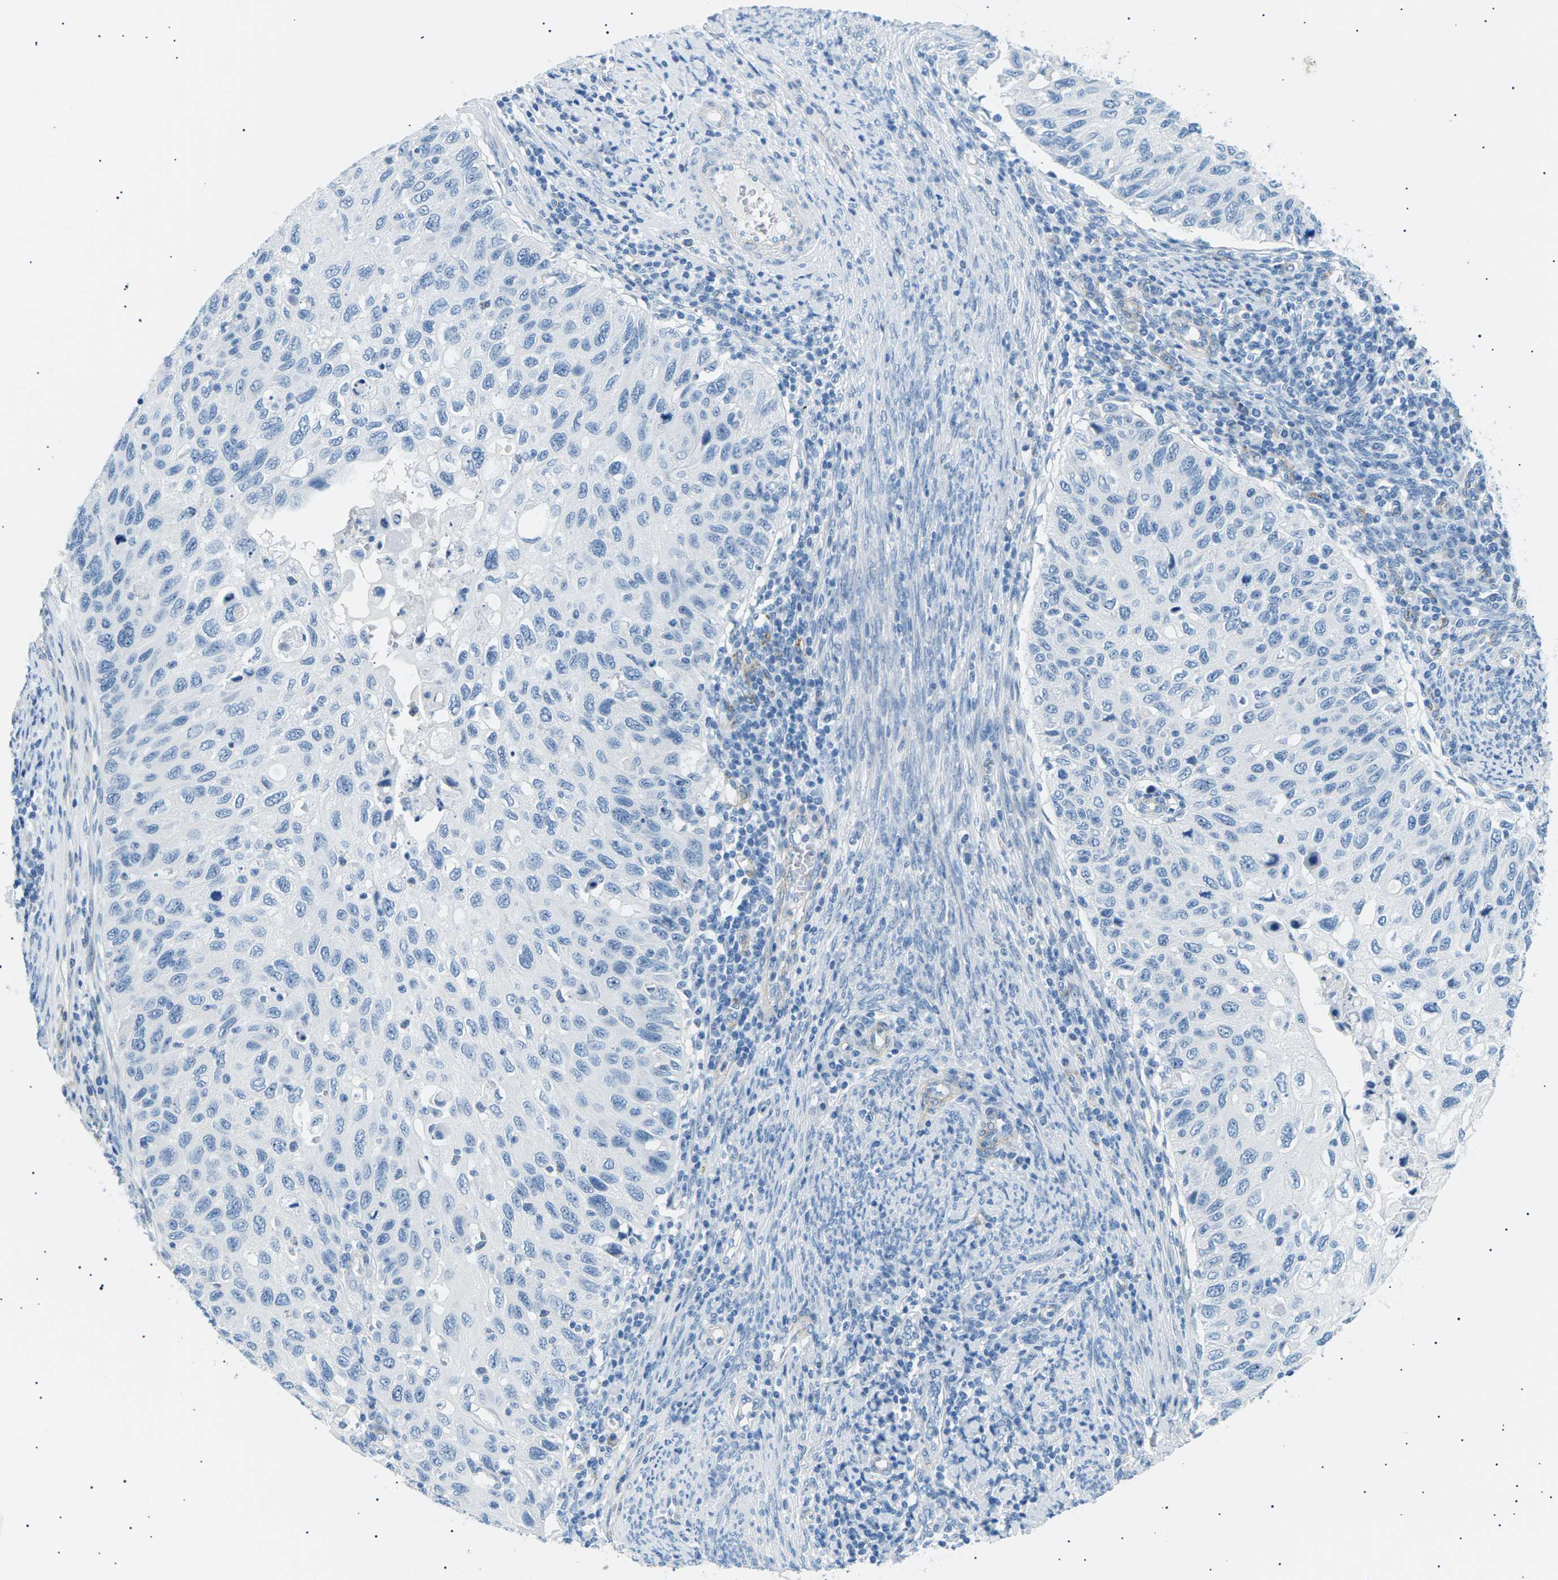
{"staining": {"intensity": "negative", "quantity": "none", "location": "none"}, "tissue": "cervical cancer", "cell_type": "Tumor cells", "image_type": "cancer", "snomed": [{"axis": "morphology", "description": "Squamous cell carcinoma, NOS"}, {"axis": "topography", "description": "Cervix"}], "caption": "IHC of cervical squamous cell carcinoma reveals no staining in tumor cells. Nuclei are stained in blue.", "gene": "SEPTIN5", "patient": {"sex": "female", "age": 70}}